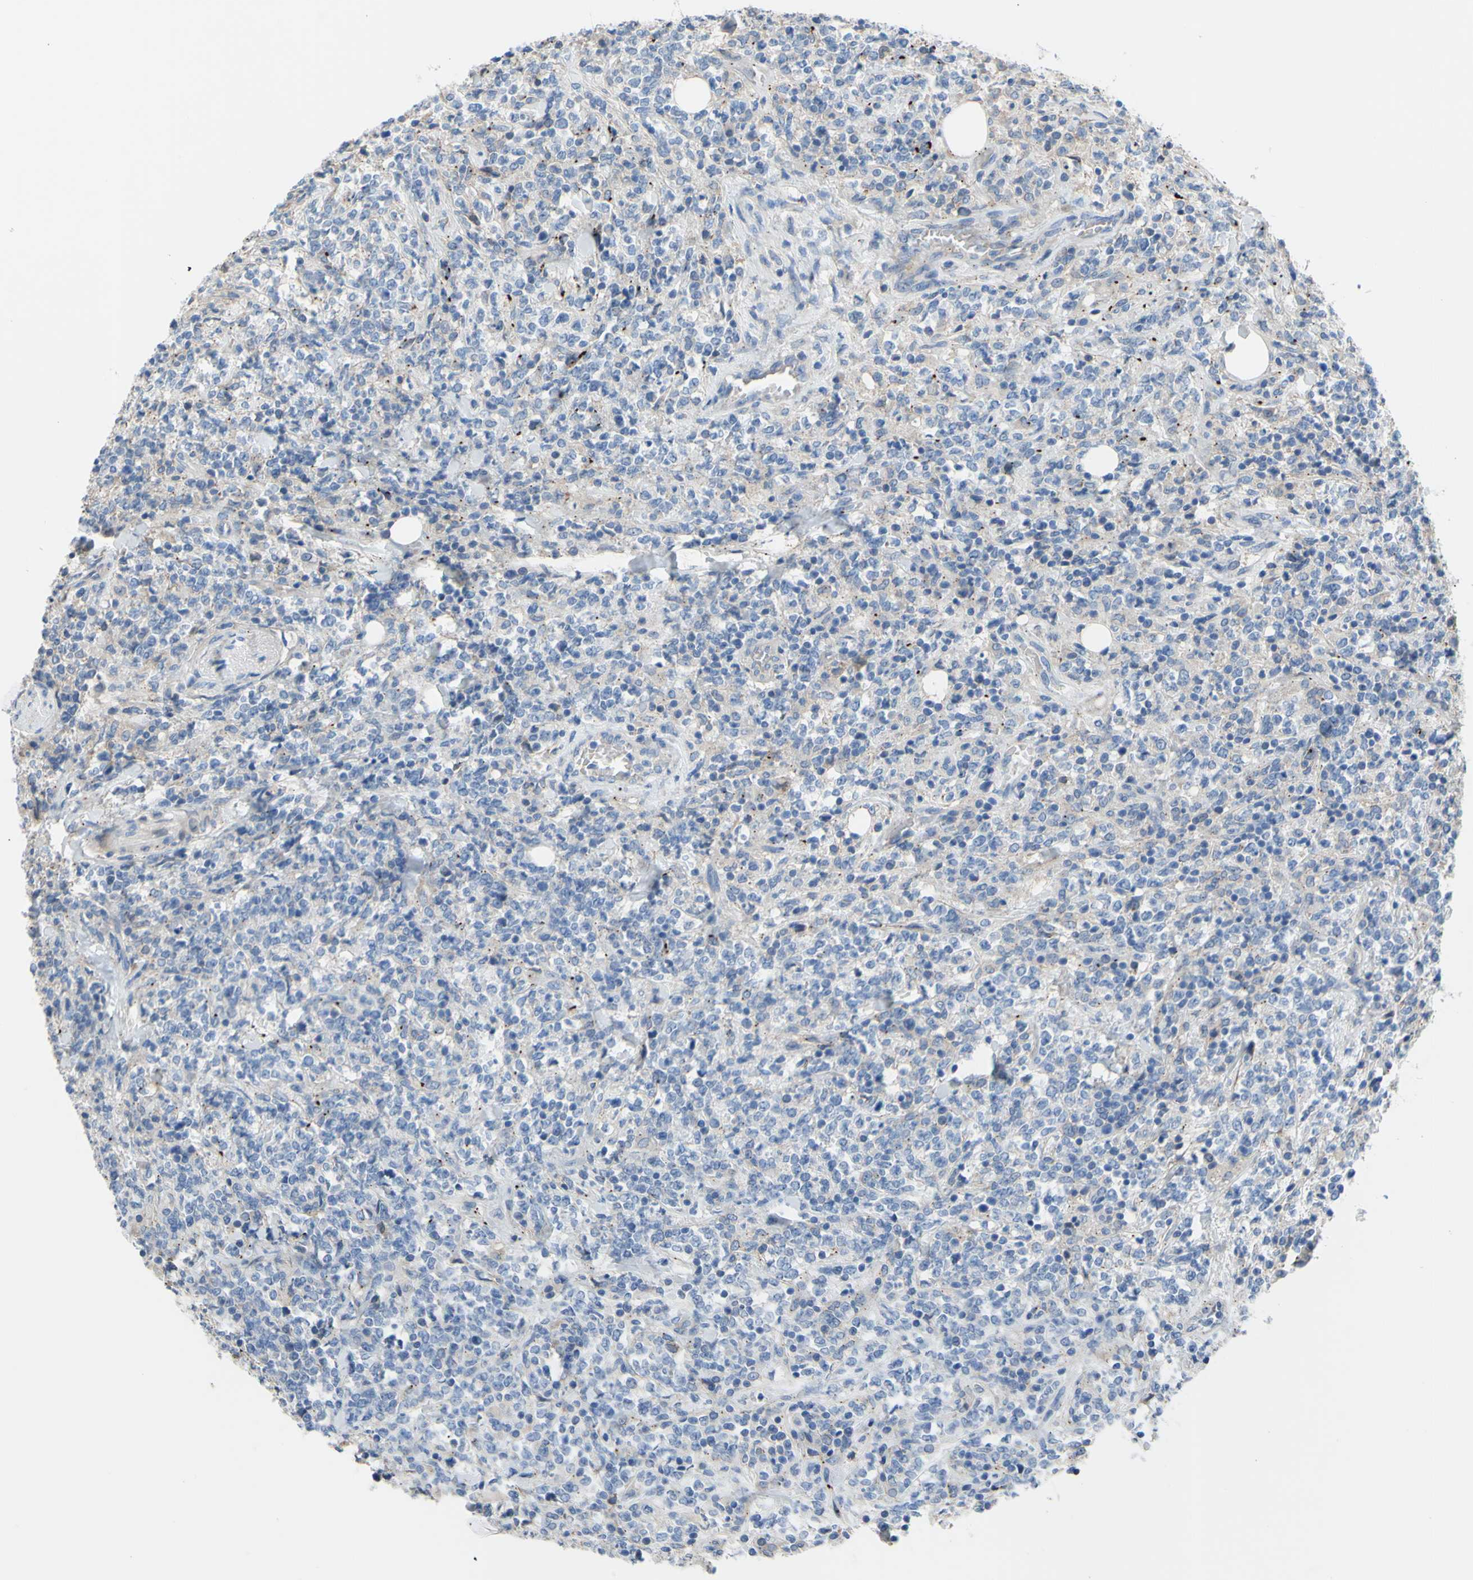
{"staining": {"intensity": "negative", "quantity": "none", "location": "none"}, "tissue": "lymphoma", "cell_type": "Tumor cells", "image_type": "cancer", "snomed": [{"axis": "morphology", "description": "Malignant lymphoma, non-Hodgkin's type, High grade"}, {"axis": "topography", "description": "Soft tissue"}], "caption": "A micrograph of human lymphoma is negative for staining in tumor cells.", "gene": "TMEM59L", "patient": {"sex": "male", "age": 18}}